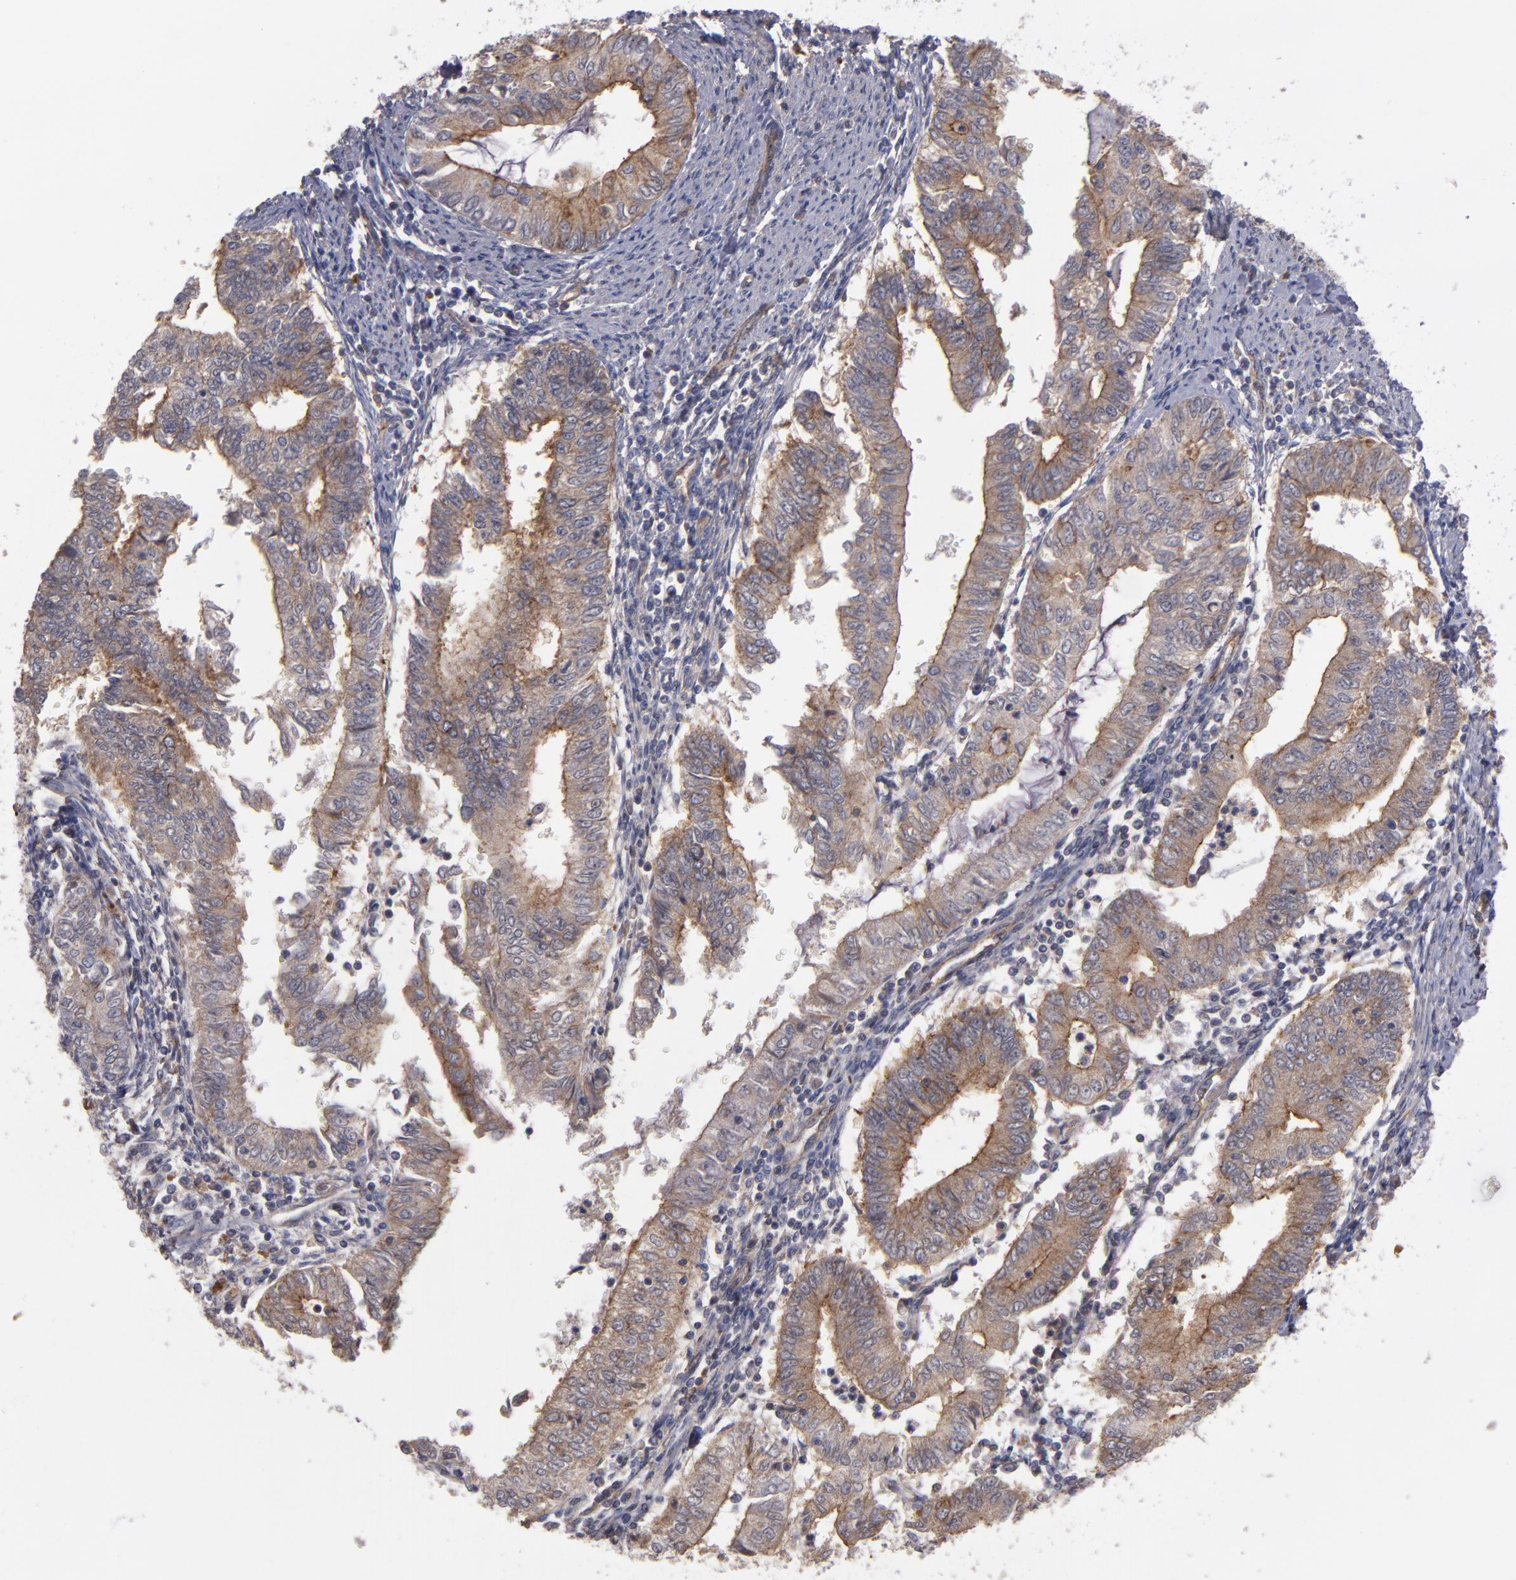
{"staining": {"intensity": "weak", "quantity": "25%-75%", "location": "cytoplasmic/membranous"}, "tissue": "endometrial cancer", "cell_type": "Tumor cells", "image_type": "cancer", "snomed": [{"axis": "morphology", "description": "Adenocarcinoma, NOS"}, {"axis": "topography", "description": "Endometrium"}], "caption": "Weak cytoplasmic/membranous staining for a protein is identified in about 25%-75% of tumor cells of endometrial cancer using immunohistochemistry.", "gene": "CTSO", "patient": {"sex": "female", "age": 66}}